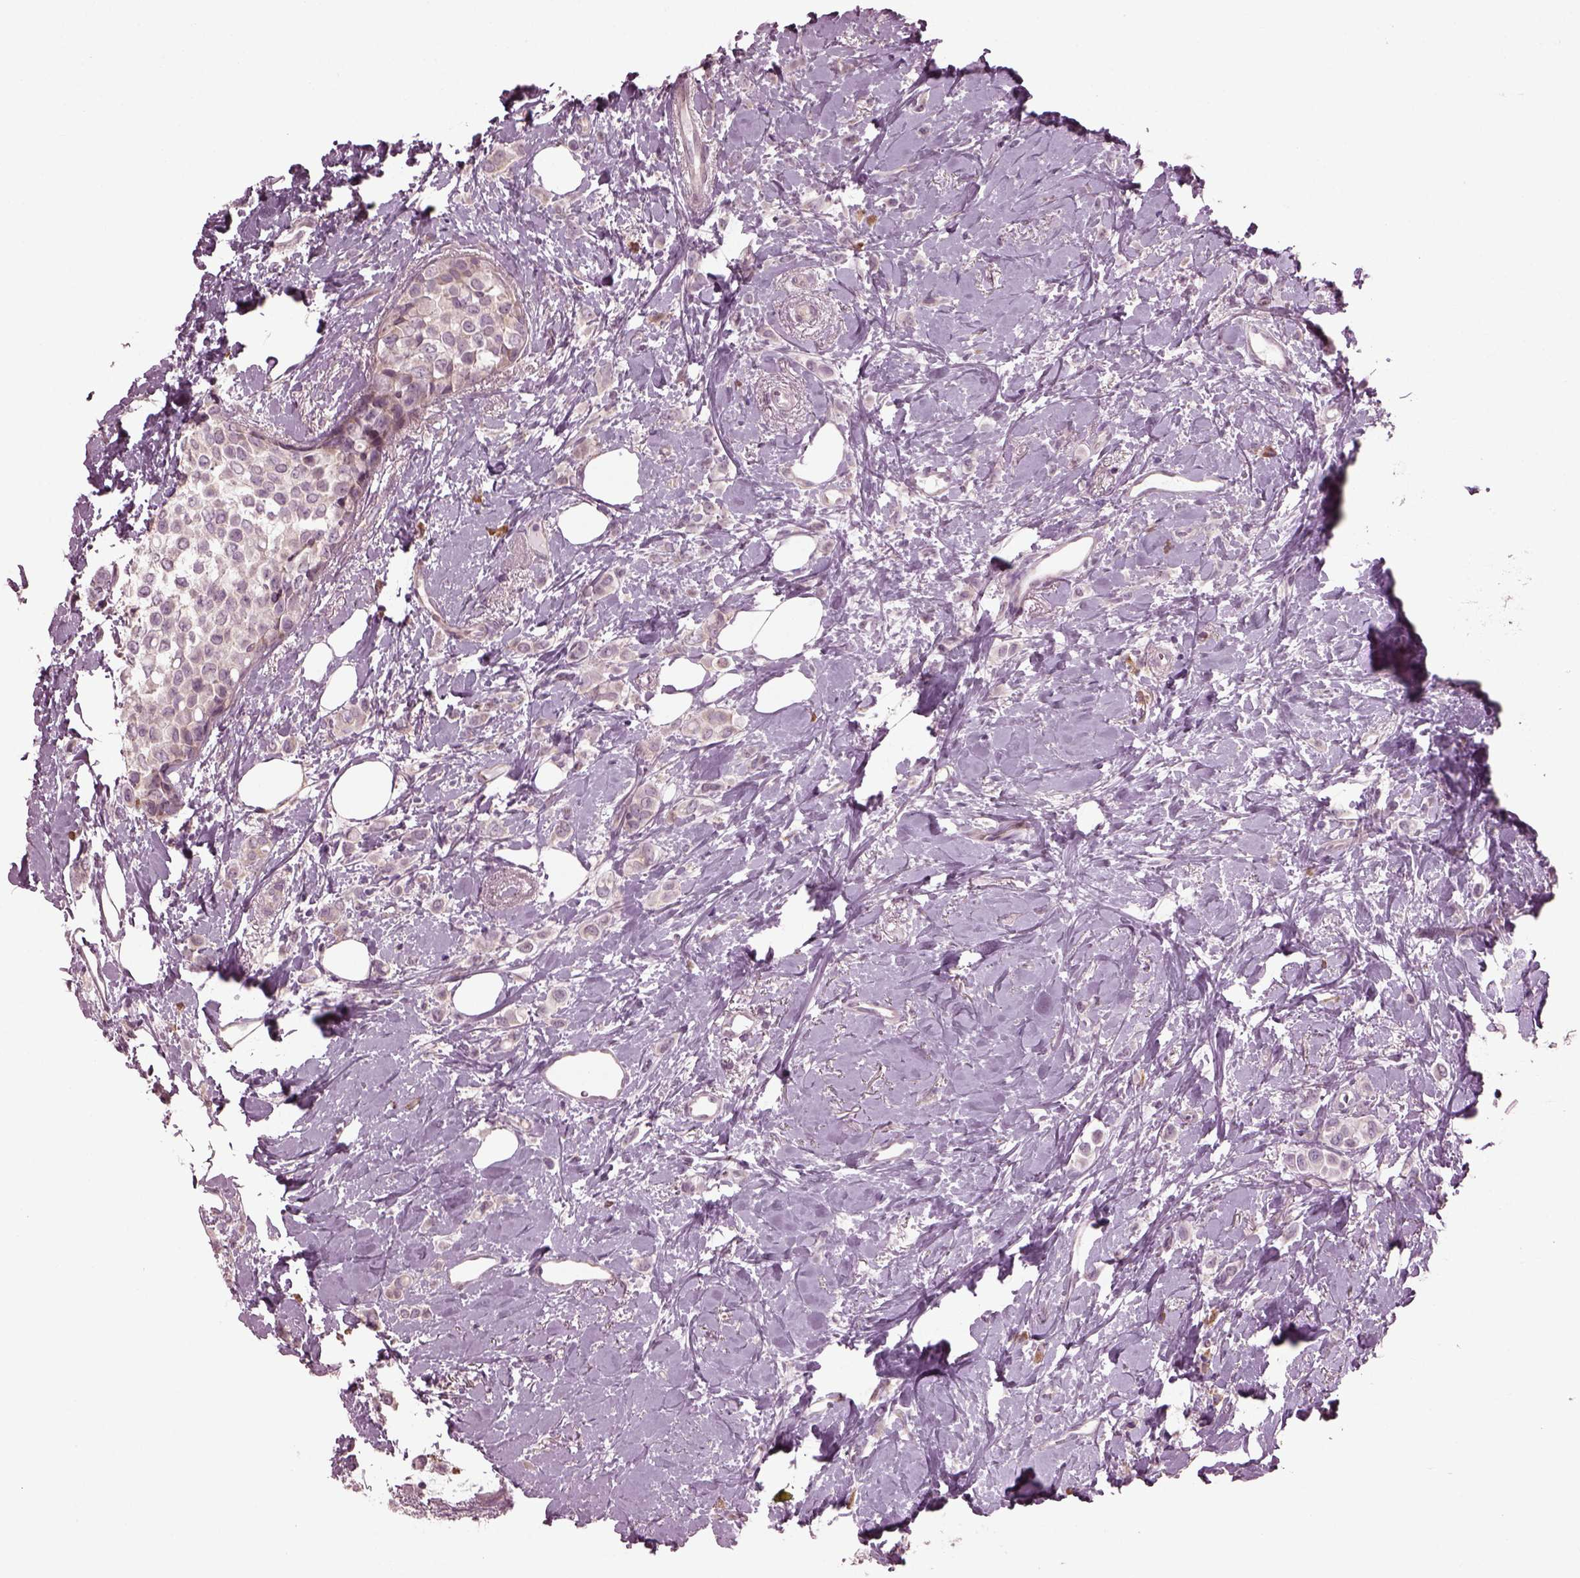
{"staining": {"intensity": "negative", "quantity": "none", "location": "none"}, "tissue": "breast cancer", "cell_type": "Tumor cells", "image_type": "cancer", "snomed": [{"axis": "morphology", "description": "Lobular carcinoma"}, {"axis": "topography", "description": "Breast"}], "caption": "The photomicrograph reveals no staining of tumor cells in breast cancer.", "gene": "CABP5", "patient": {"sex": "female", "age": 66}}